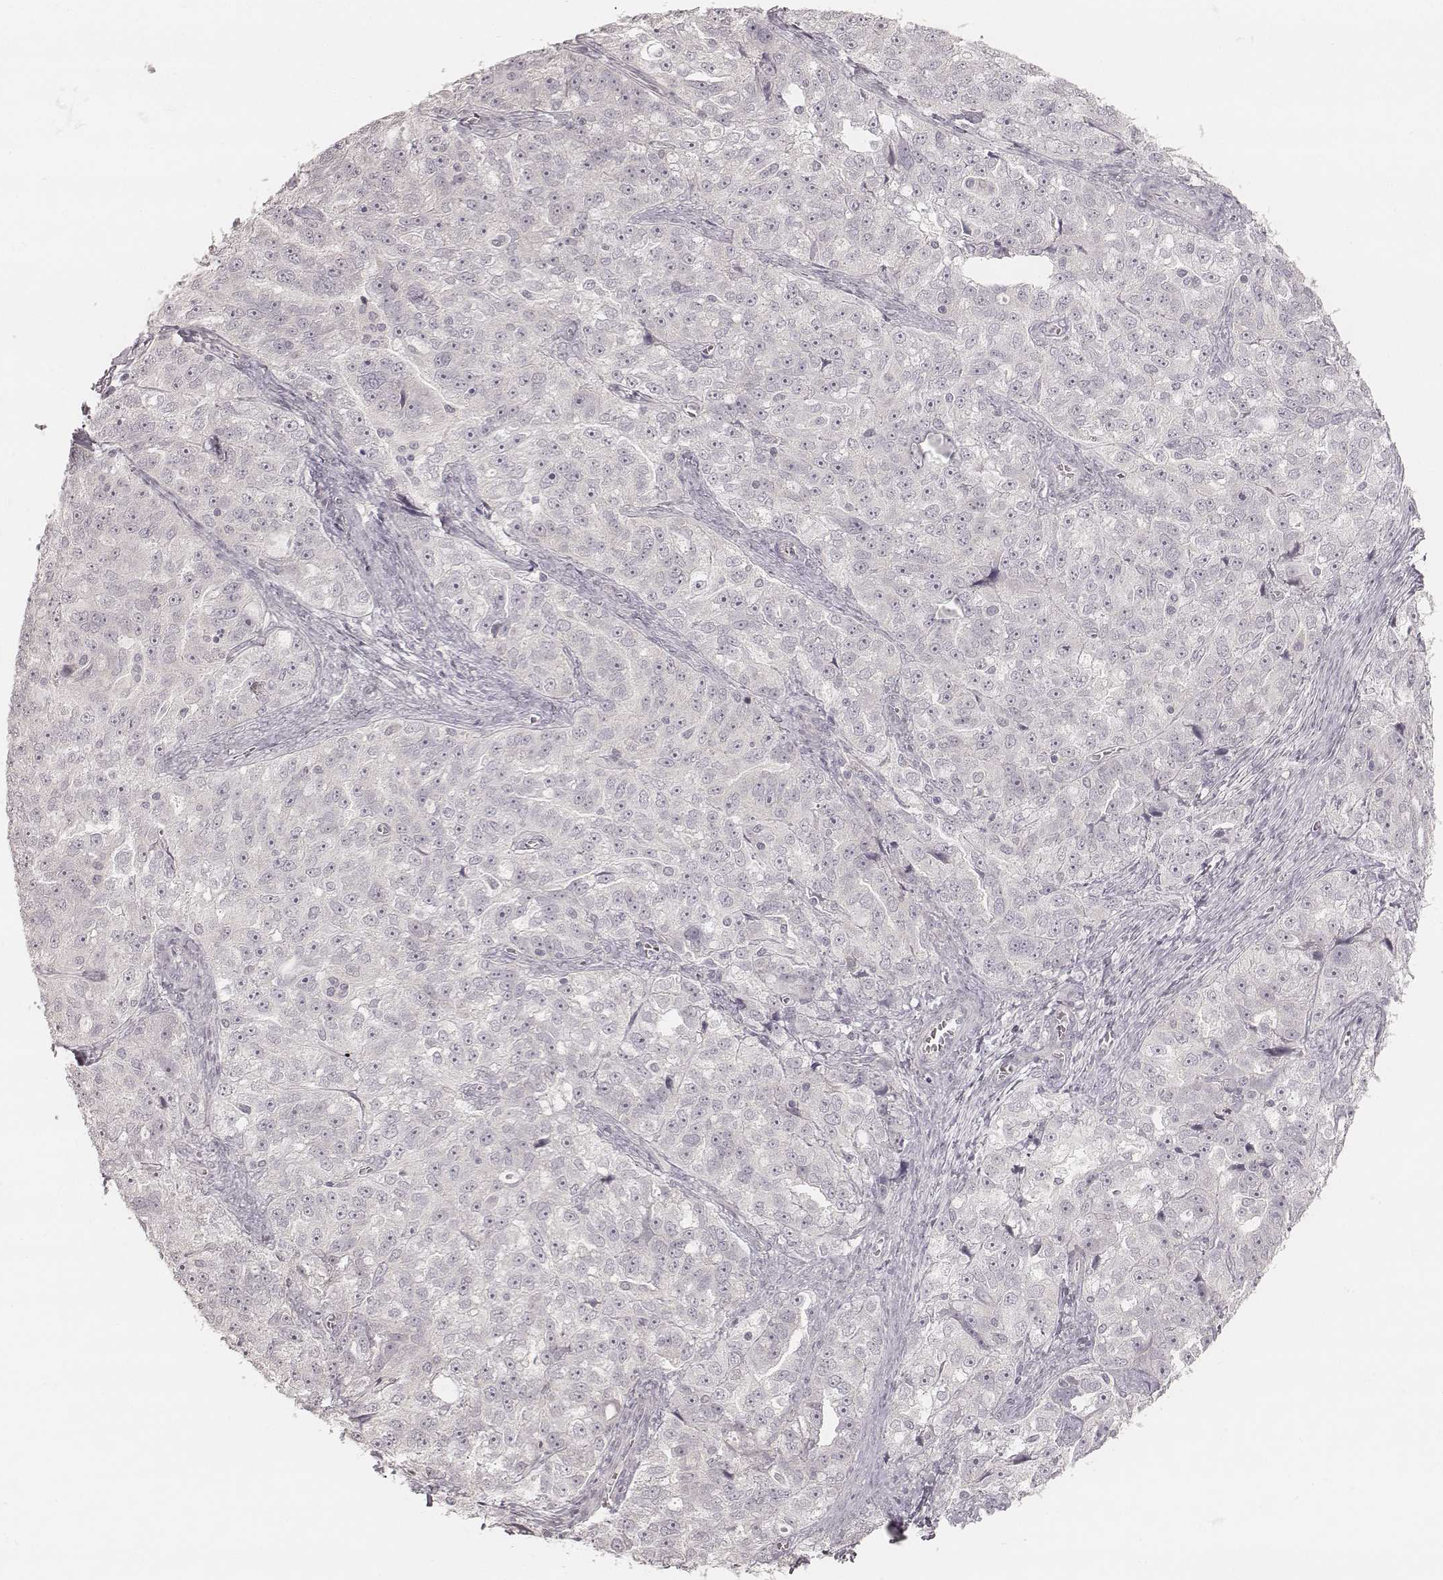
{"staining": {"intensity": "negative", "quantity": "none", "location": "none"}, "tissue": "ovarian cancer", "cell_type": "Tumor cells", "image_type": "cancer", "snomed": [{"axis": "morphology", "description": "Cystadenocarcinoma, serous, NOS"}, {"axis": "topography", "description": "Ovary"}], "caption": "DAB immunohistochemical staining of ovarian serous cystadenocarcinoma shows no significant expression in tumor cells. The staining is performed using DAB (3,3'-diaminobenzidine) brown chromogen with nuclei counter-stained in using hematoxylin.", "gene": "ACACB", "patient": {"sex": "female", "age": 51}}